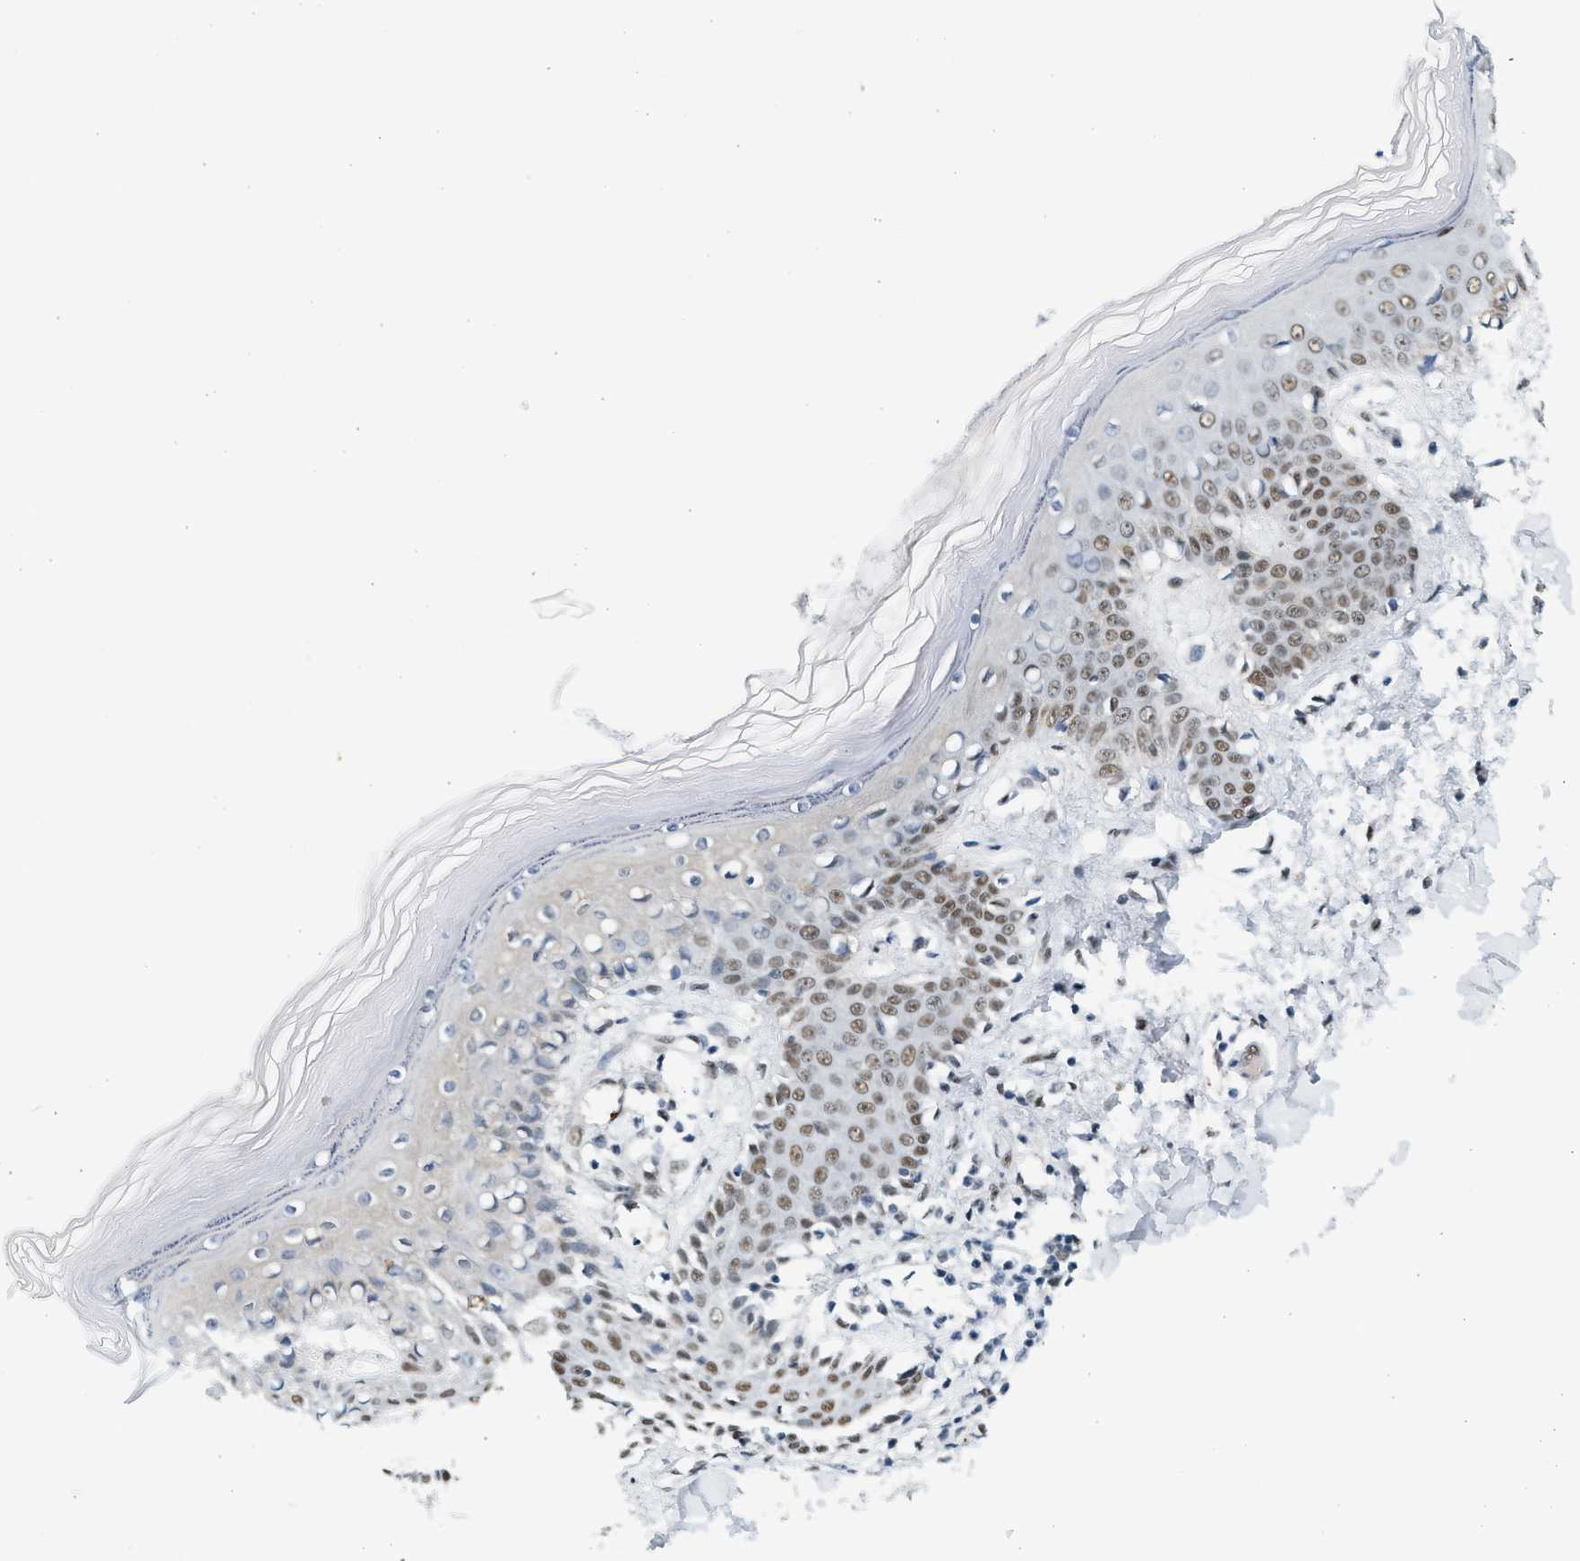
{"staining": {"intensity": "weak", "quantity": "25%-75%", "location": "nuclear"}, "tissue": "skin", "cell_type": "Fibroblasts", "image_type": "normal", "snomed": [{"axis": "morphology", "description": "Normal tissue, NOS"}, {"axis": "topography", "description": "Skin"}], "caption": "Immunohistochemistry (IHC) histopathology image of normal skin stained for a protein (brown), which demonstrates low levels of weak nuclear expression in approximately 25%-75% of fibroblasts.", "gene": "HIPK1", "patient": {"sex": "male", "age": 53}}